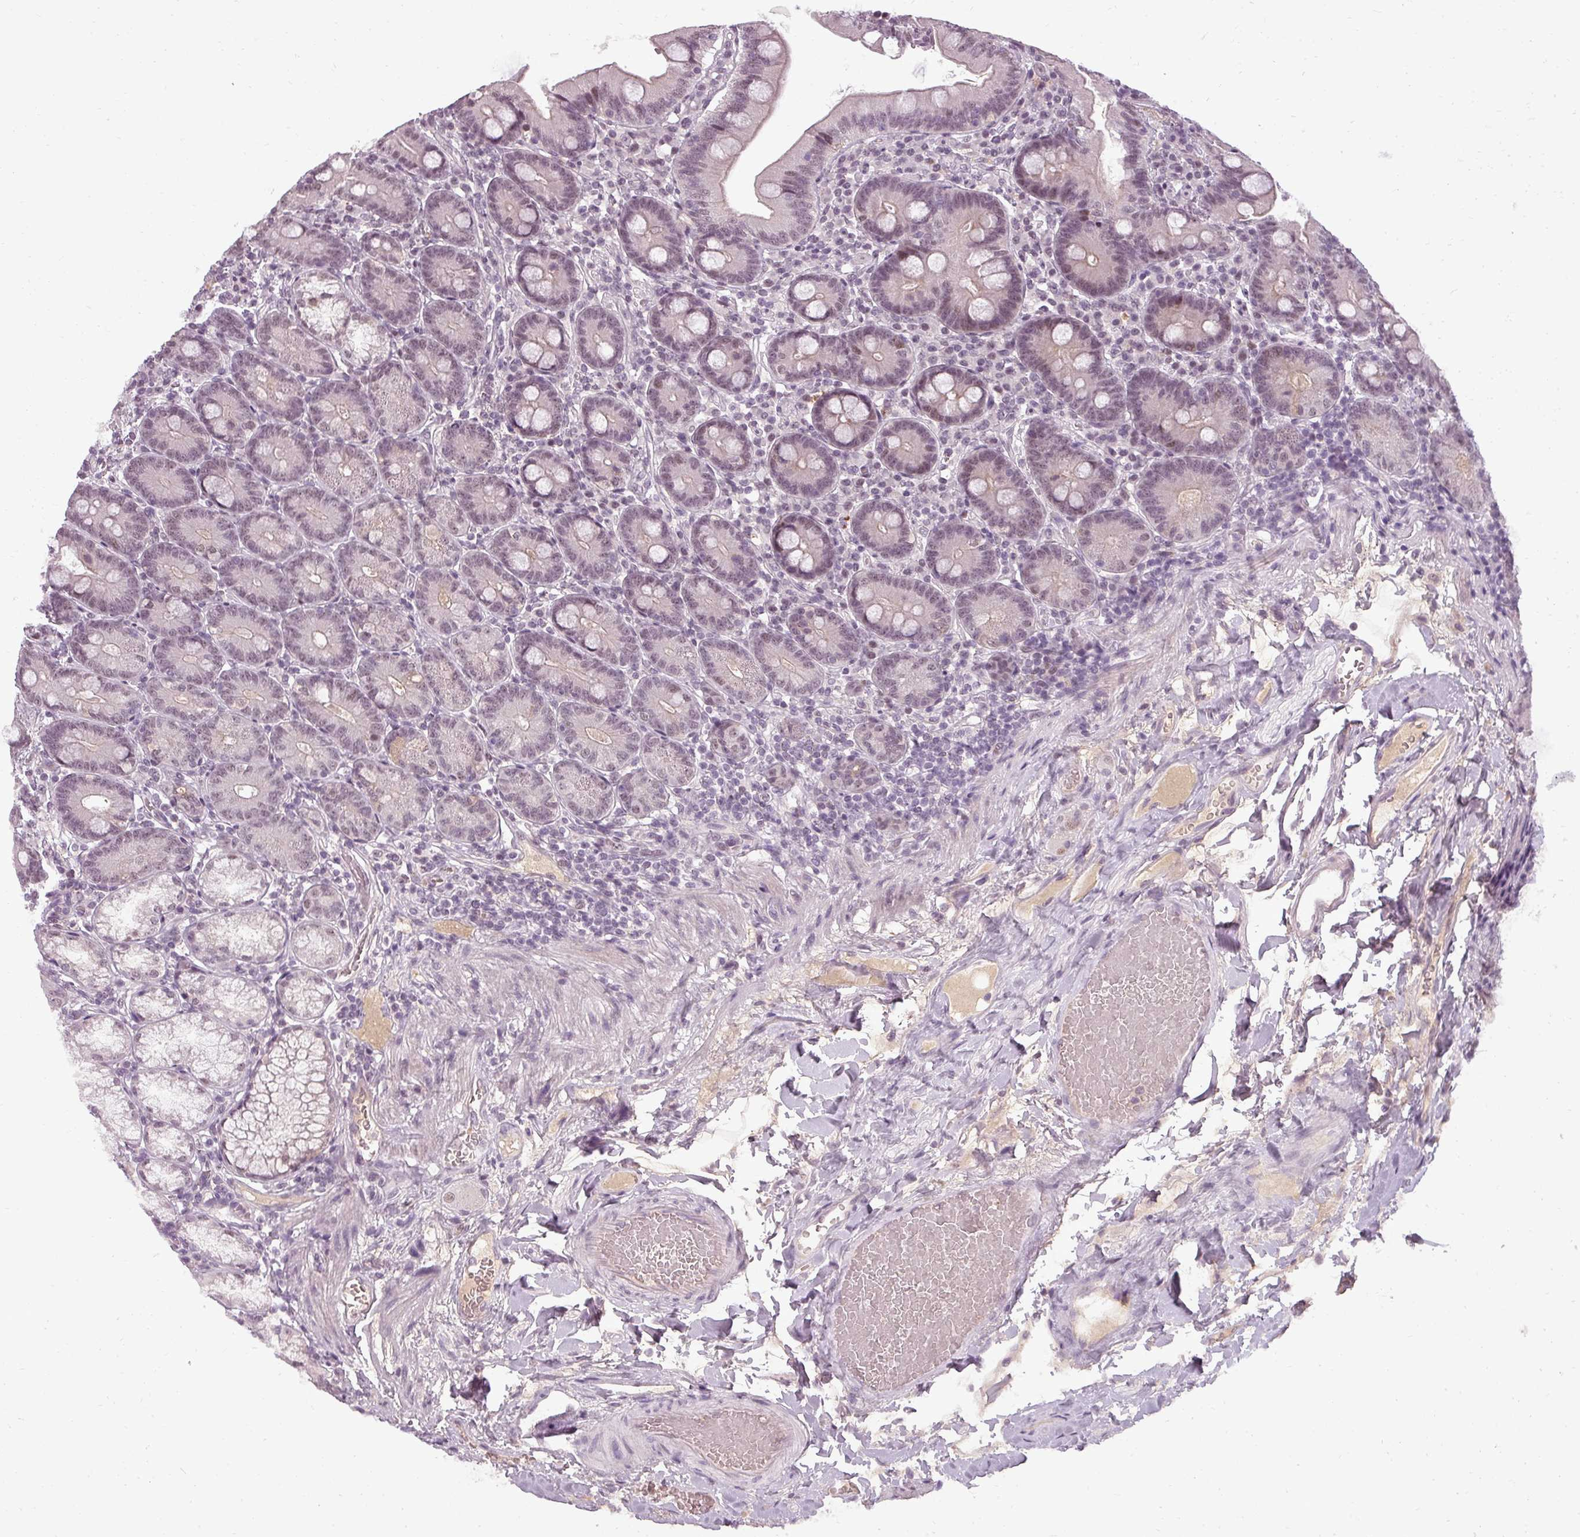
{"staining": {"intensity": "moderate", "quantity": "25%-75%", "location": "nuclear"}, "tissue": "duodenum", "cell_type": "Glandular cells", "image_type": "normal", "snomed": [{"axis": "morphology", "description": "Normal tissue, NOS"}, {"axis": "topography", "description": "Duodenum"}], "caption": "A brown stain labels moderate nuclear staining of a protein in glandular cells of unremarkable duodenum. (Brightfield microscopy of DAB IHC at high magnification).", "gene": "BCAS3", "patient": {"sex": "female", "age": 67}}